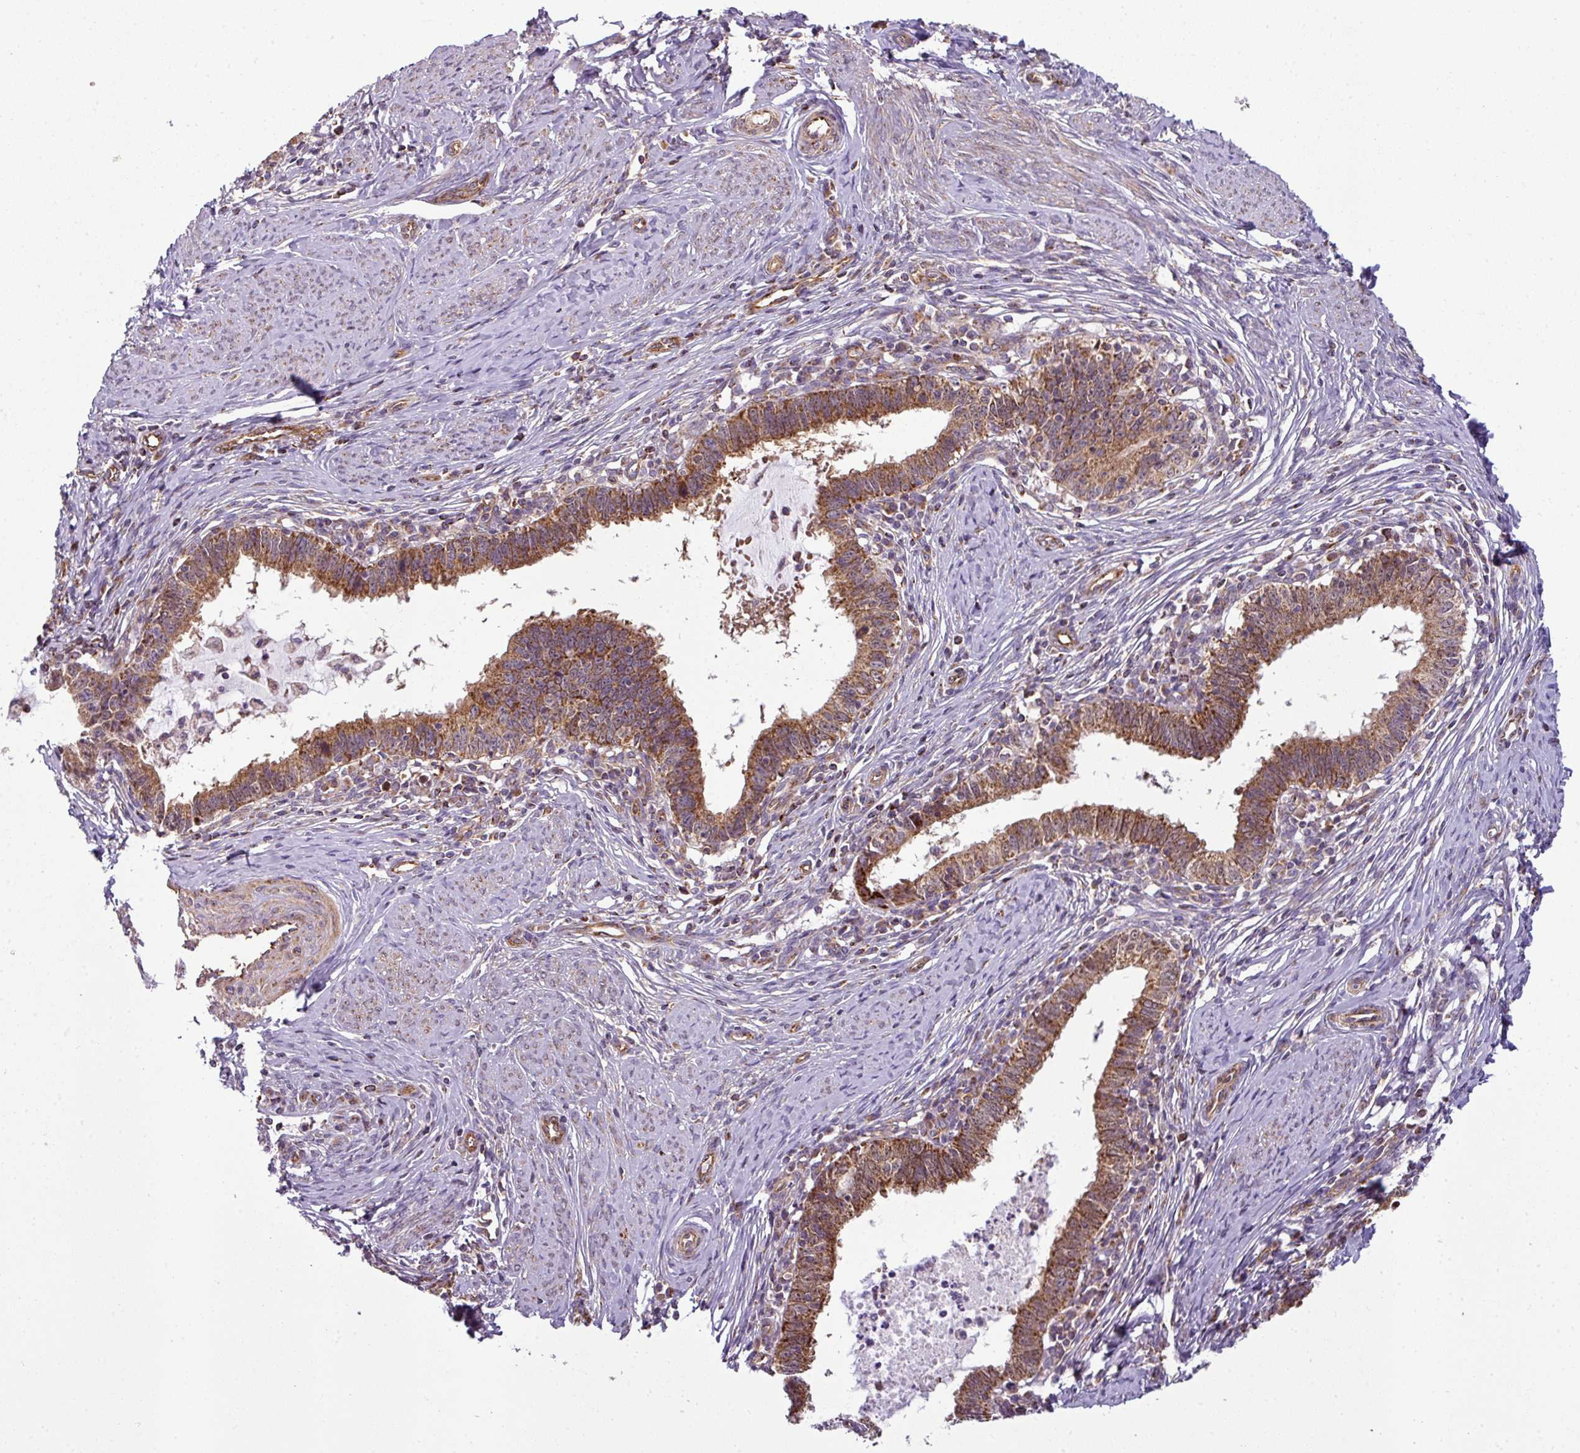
{"staining": {"intensity": "moderate", "quantity": ">75%", "location": "cytoplasmic/membranous"}, "tissue": "cervical cancer", "cell_type": "Tumor cells", "image_type": "cancer", "snomed": [{"axis": "morphology", "description": "Adenocarcinoma, NOS"}, {"axis": "topography", "description": "Cervix"}], "caption": "Immunohistochemical staining of human cervical cancer (adenocarcinoma) shows moderate cytoplasmic/membranous protein expression in approximately >75% of tumor cells. Nuclei are stained in blue.", "gene": "PRELID3B", "patient": {"sex": "female", "age": 36}}